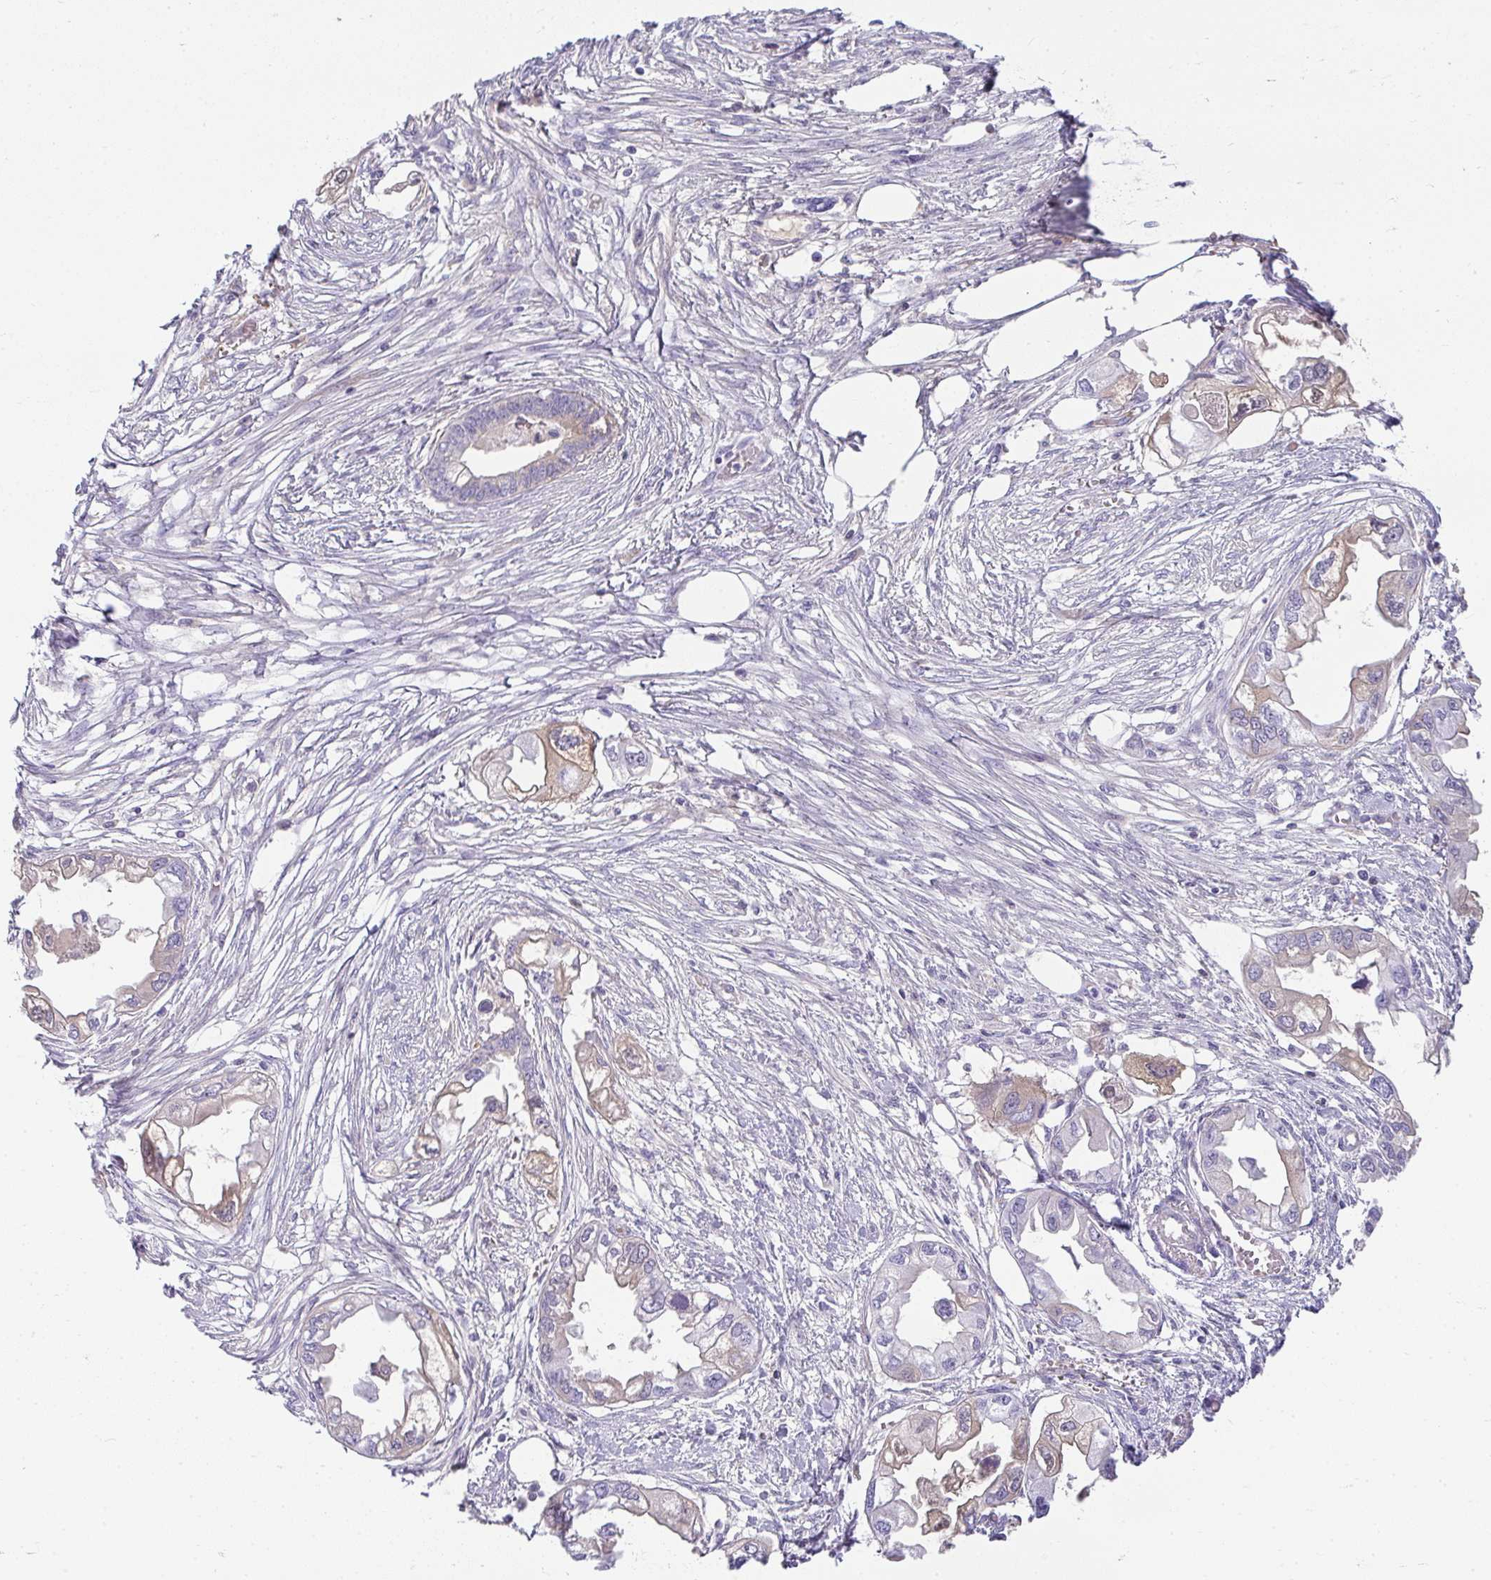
{"staining": {"intensity": "weak", "quantity": "<25%", "location": "cytoplasmic/membranous"}, "tissue": "endometrial cancer", "cell_type": "Tumor cells", "image_type": "cancer", "snomed": [{"axis": "morphology", "description": "Adenocarcinoma, NOS"}, {"axis": "morphology", "description": "Adenocarcinoma, metastatic, NOS"}, {"axis": "topography", "description": "Adipose tissue"}, {"axis": "topography", "description": "Endometrium"}], "caption": "High power microscopy image of an immunohistochemistry image of endometrial cancer (metastatic adenocarcinoma), revealing no significant staining in tumor cells. (DAB immunohistochemistry with hematoxylin counter stain).", "gene": "ZSWIM3", "patient": {"sex": "female", "age": 67}}